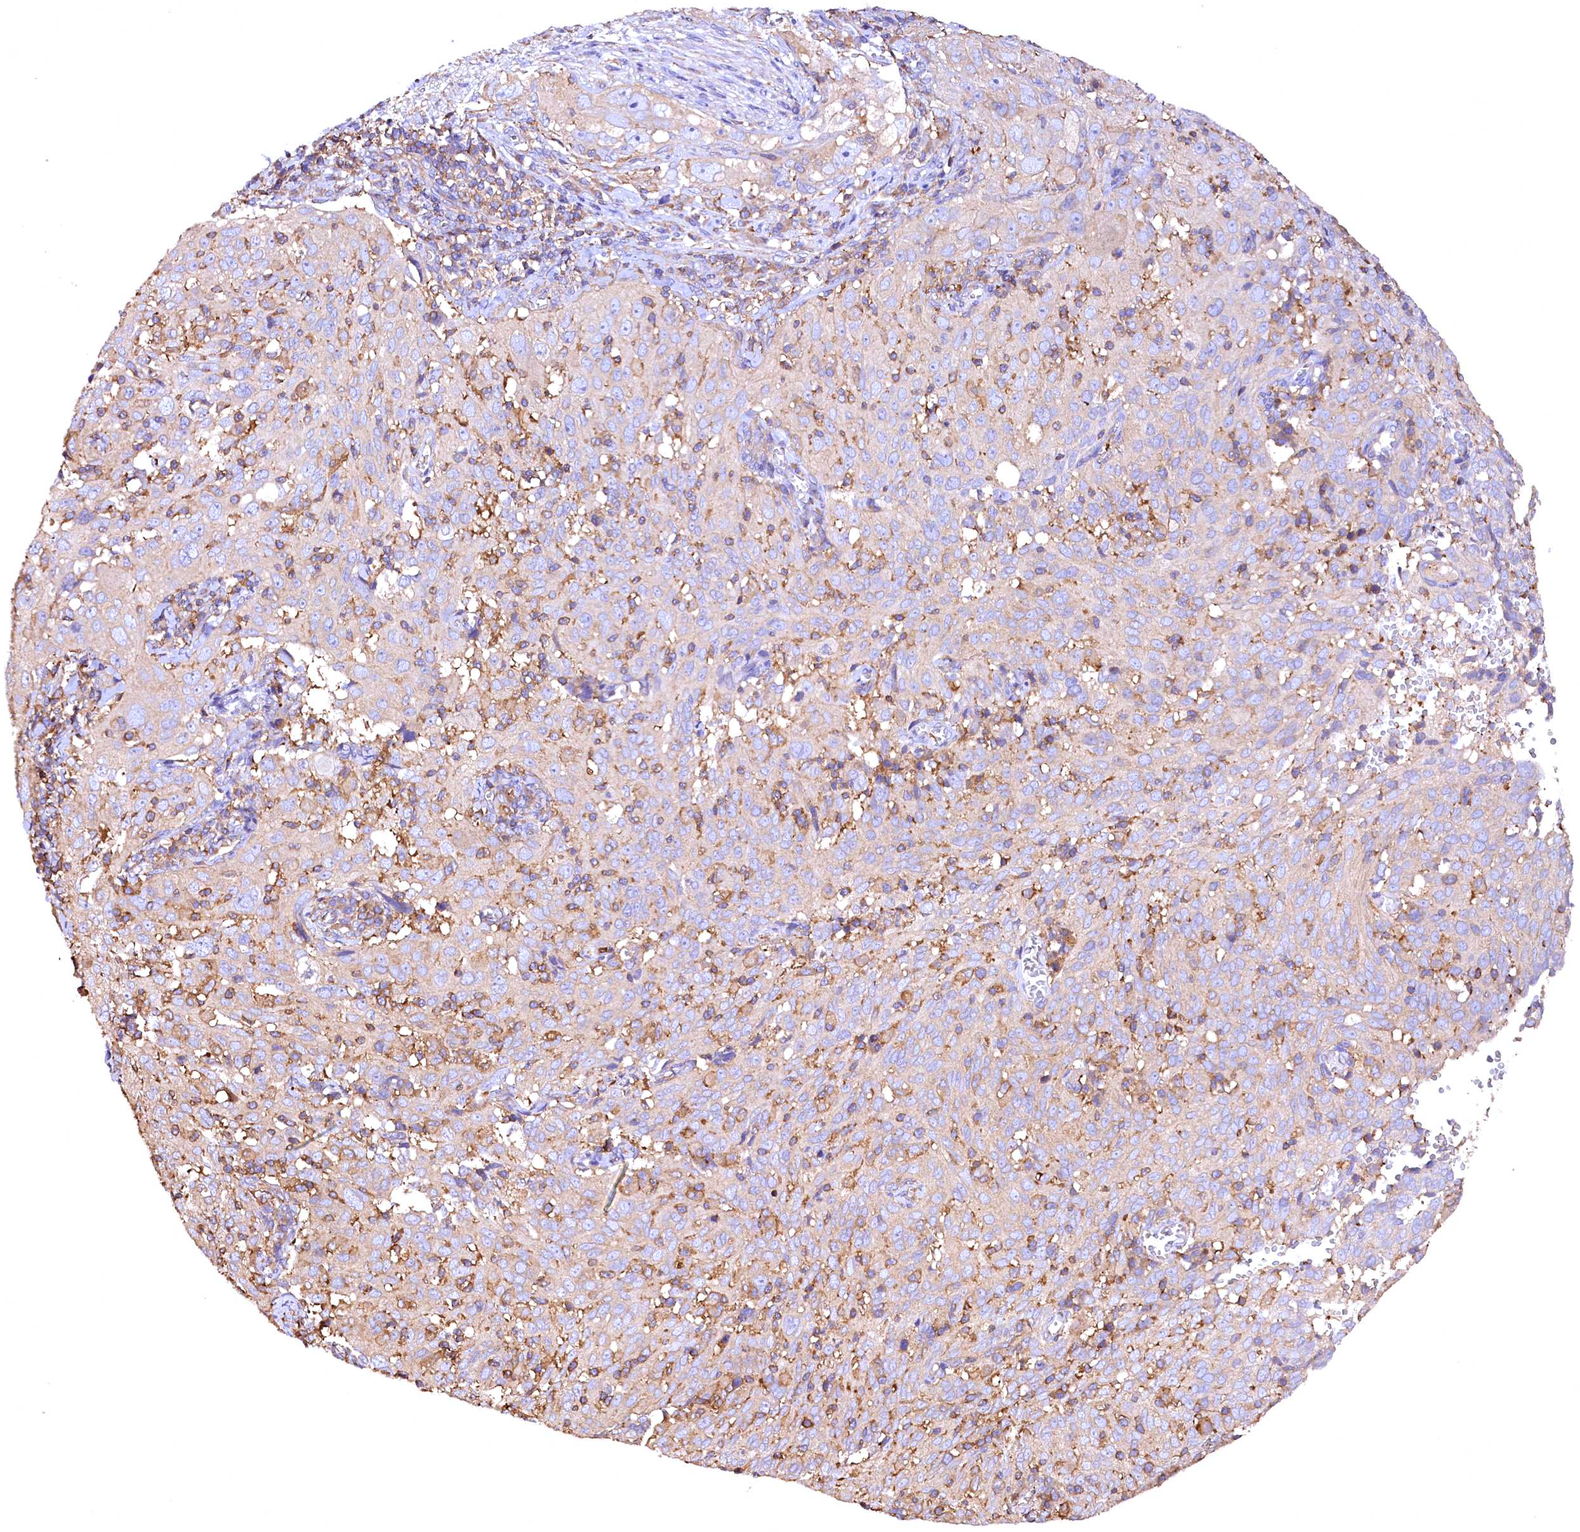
{"staining": {"intensity": "weak", "quantity": "25%-75%", "location": "cytoplasmic/membranous"}, "tissue": "cervical cancer", "cell_type": "Tumor cells", "image_type": "cancer", "snomed": [{"axis": "morphology", "description": "Squamous cell carcinoma, NOS"}, {"axis": "topography", "description": "Cervix"}], "caption": "The histopathology image displays immunohistochemical staining of cervical squamous cell carcinoma. There is weak cytoplasmic/membranous positivity is present in approximately 25%-75% of tumor cells.", "gene": "RARS2", "patient": {"sex": "female", "age": 31}}